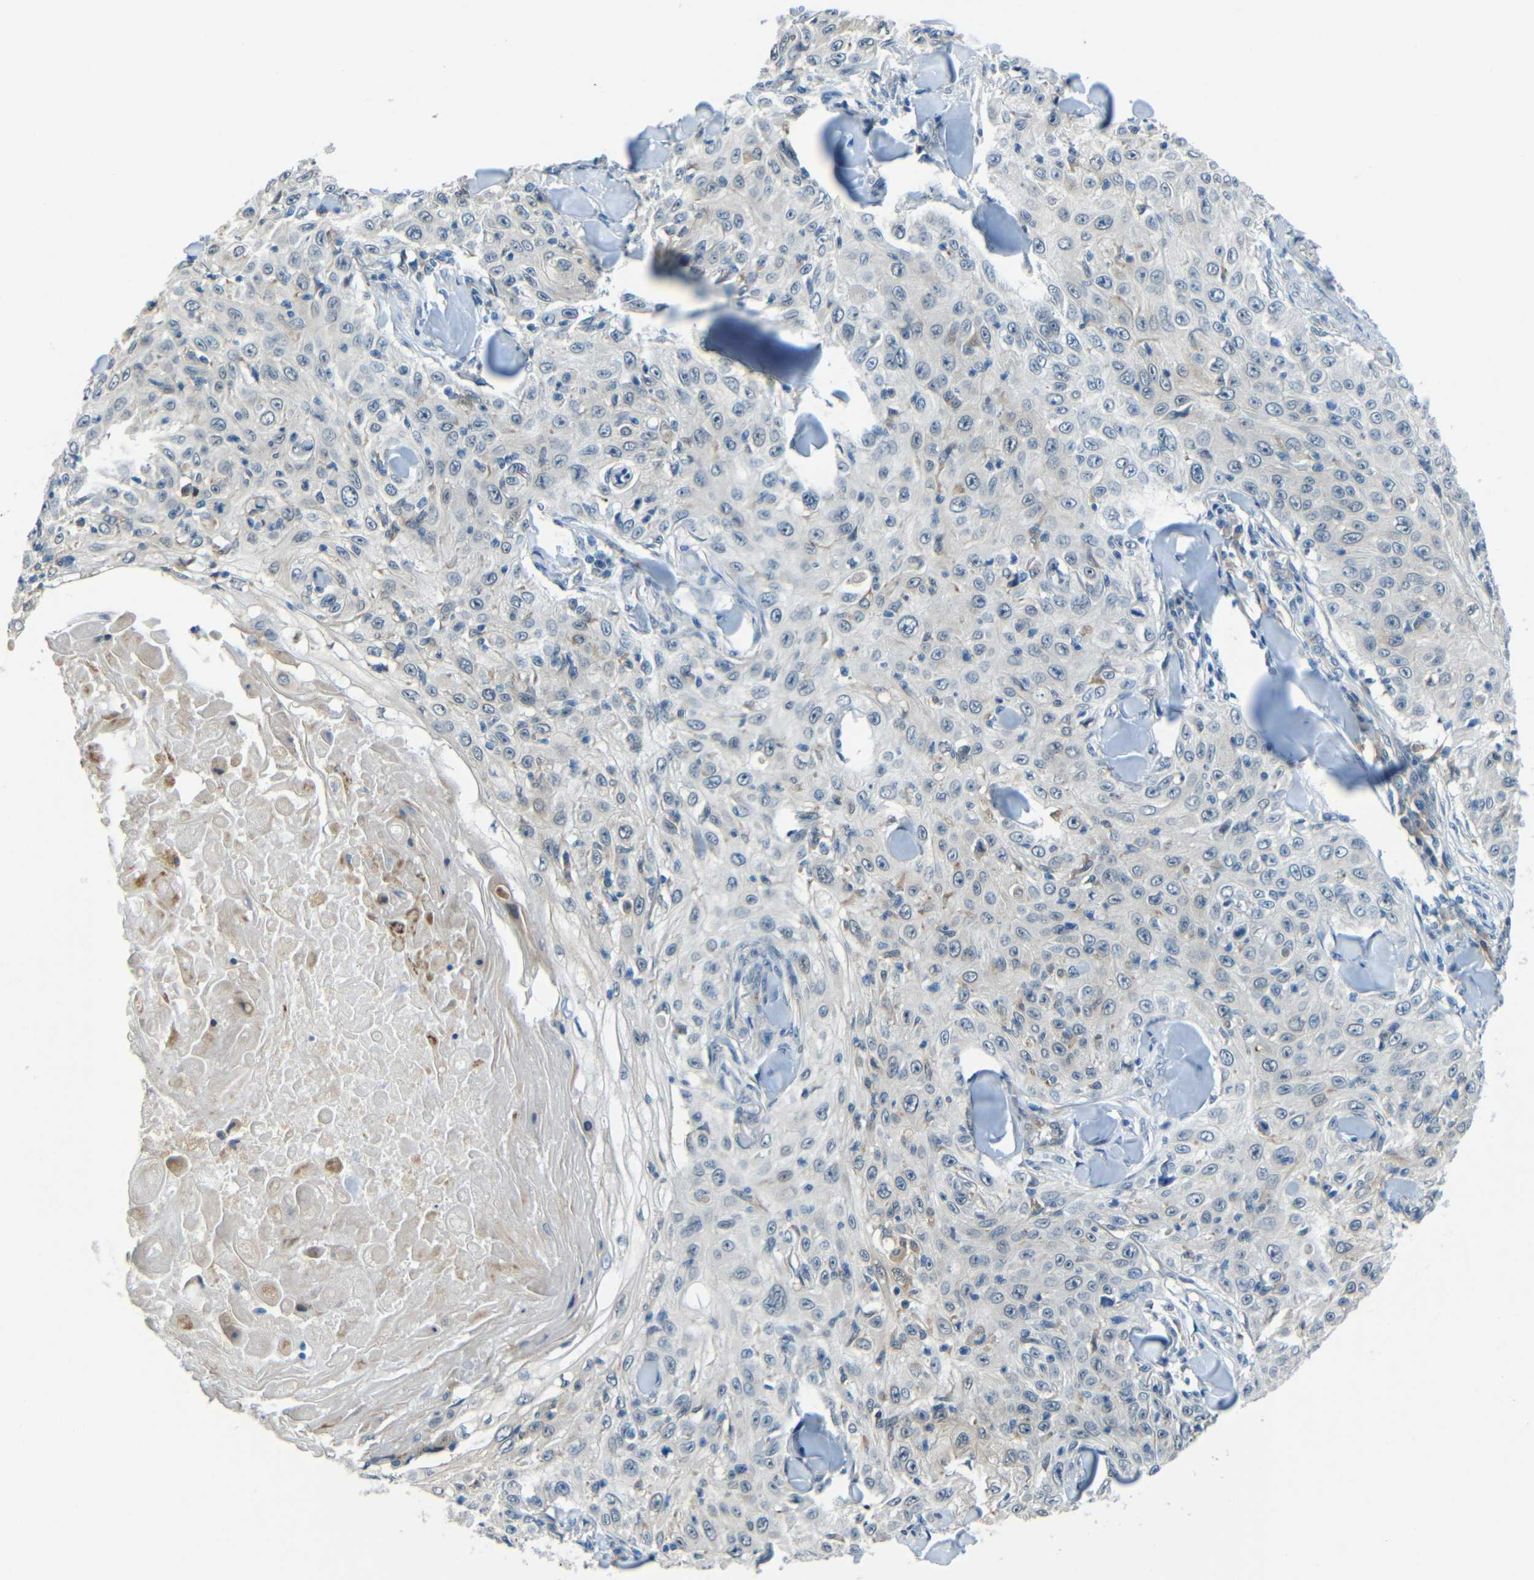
{"staining": {"intensity": "negative", "quantity": "none", "location": "none"}, "tissue": "skin cancer", "cell_type": "Tumor cells", "image_type": "cancer", "snomed": [{"axis": "morphology", "description": "Squamous cell carcinoma, NOS"}, {"axis": "topography", "description": "Skin"}], "caption": "Protein analysis of skin cancer reveals no significant positivity in tumor cells. The staining is performed using DAB (3,3'-diaminobenzidine) brown chromogen with nuclei counter-stained in using hematoxylin.", "gene": "ANKRD22", "patient": {"sex": "male", "age": 86}}